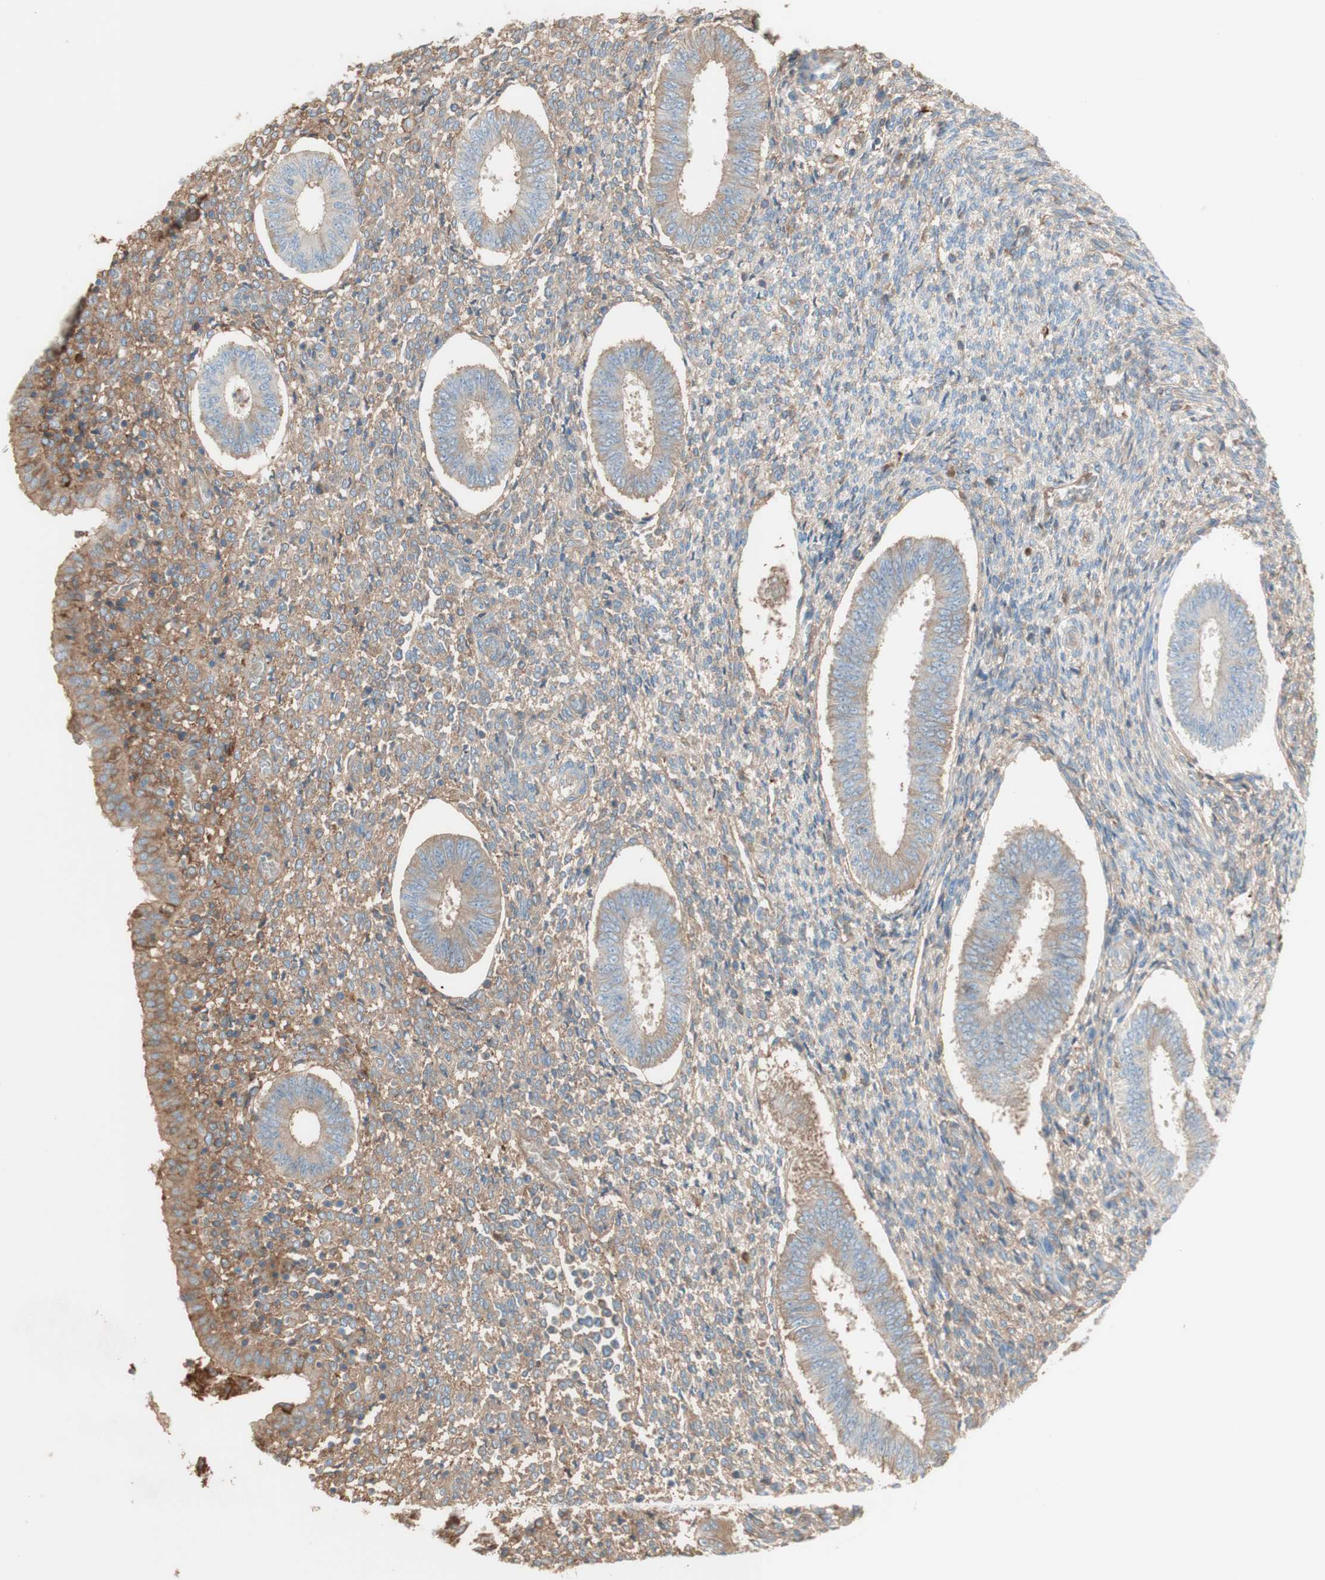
{"staining": {"intensity": "weak", "quantity": "25%-75%", "location": "cytoplasmic/membranous"}, "tissue": "endometrium", "cell_type": "Cells in endometrial stroma", "image_type": "normal", "snomed": [{"axis": "morphology", "description": "Normal tissue, NOS"}, {"axis": "topography", "description": "Endometrium"}], "caption": "Immunohistochemistry of benign endometrium displays low levels of weak cytoplasmic/membranous expression in approximately 25%-75% of cells in endometrial stroma. (brown staining indicates protein expression, while blue staining denotes nuclei).", "gene": "KNG1", "patient": {"sex": "female", "age": 35}}